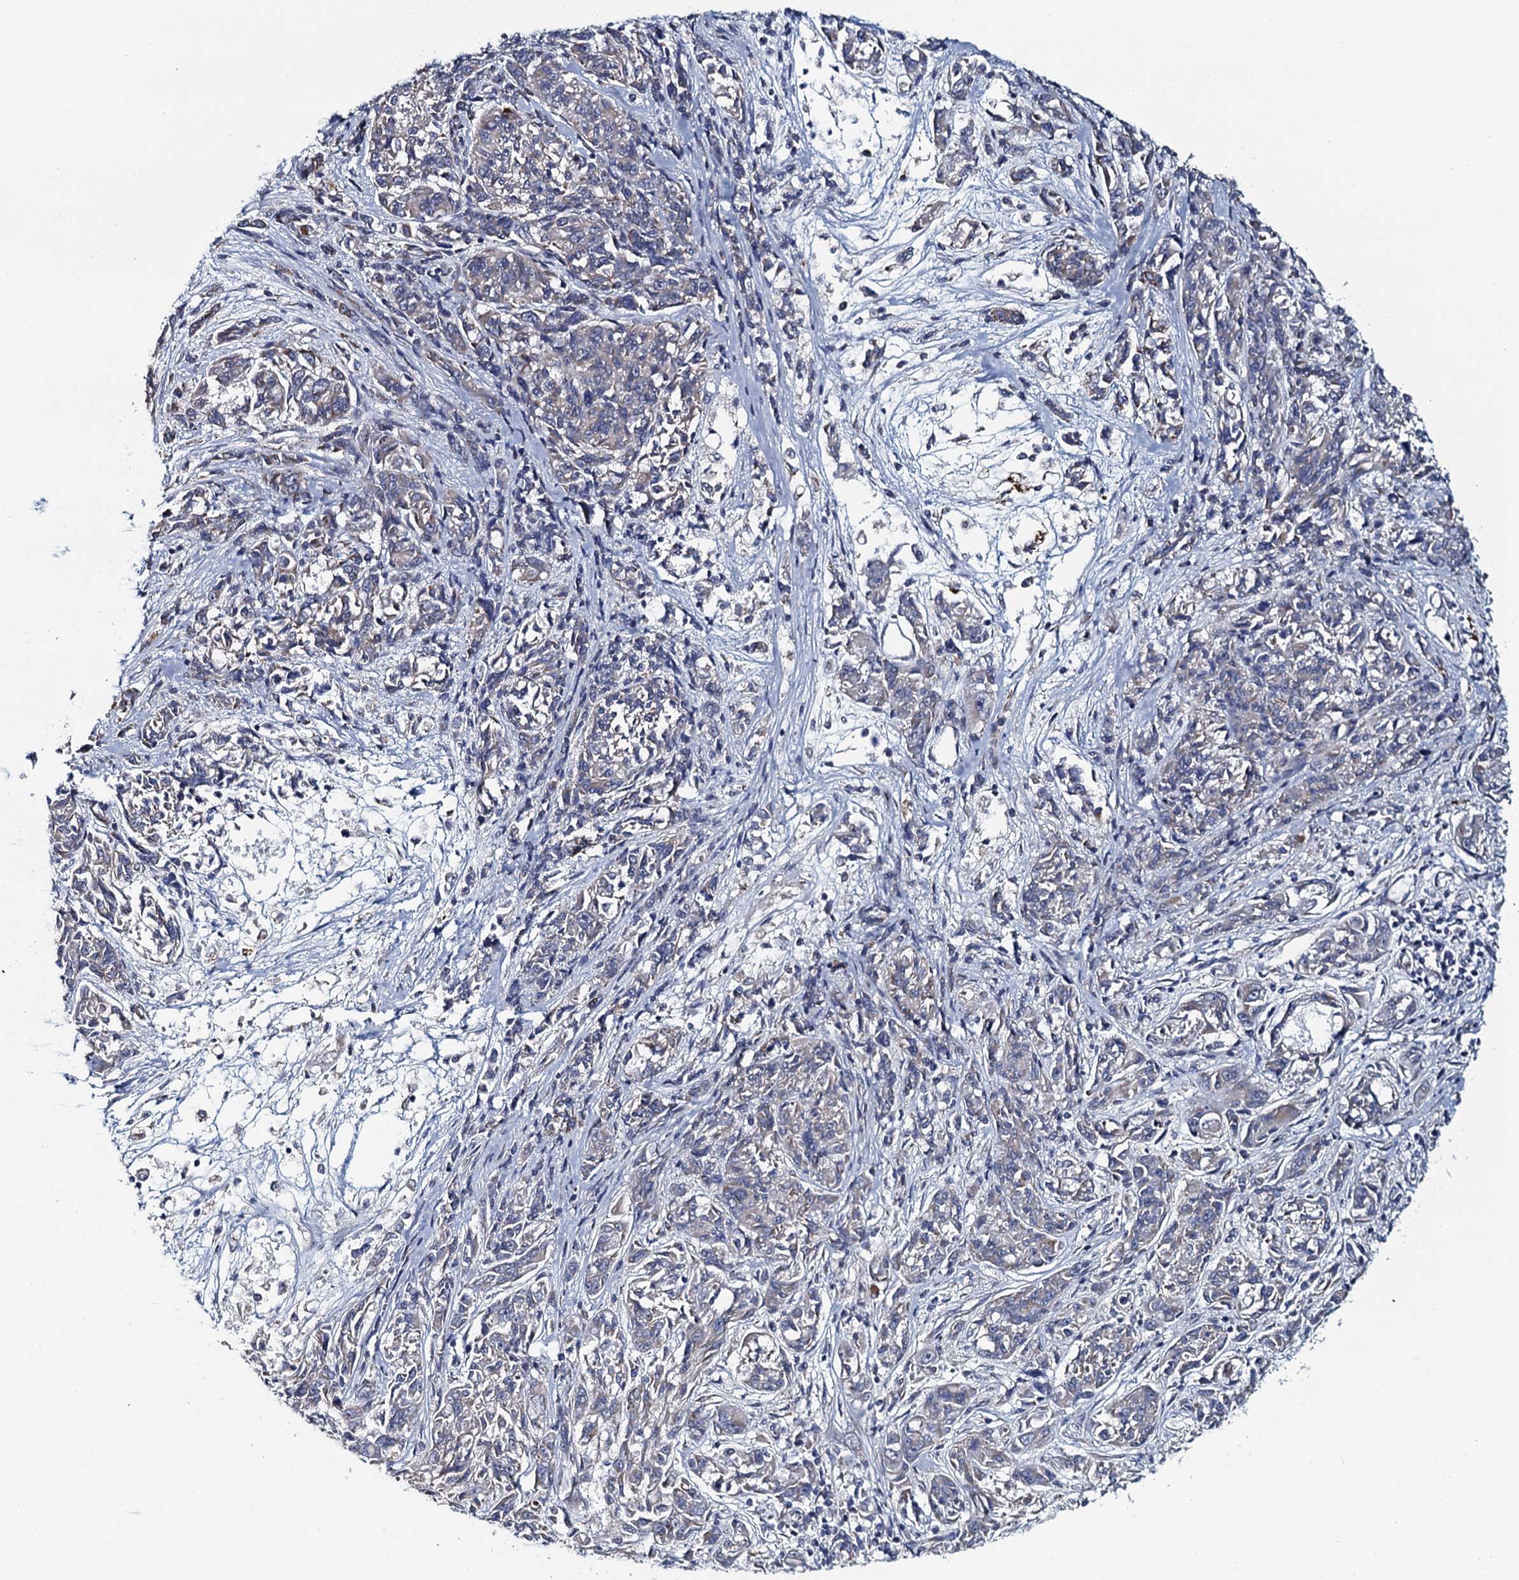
{"staining": {"intensity": "negative", "quantity": "none", "location": "none"}, "tissue": "melanoma", "cell_type": "Tumor cells", "image_type": "cancer", "snomed": [{"axis": "morphology", "description": "Malignant melanoma, NOS"}, {"axis": "topography", "description": "Skin"}], "caption": "The micrograph exhibits no significant staining in tumor cells of malignant melanoma.", "gene": "KCTD4", "patient": {"sex": "male", "age": 53}}